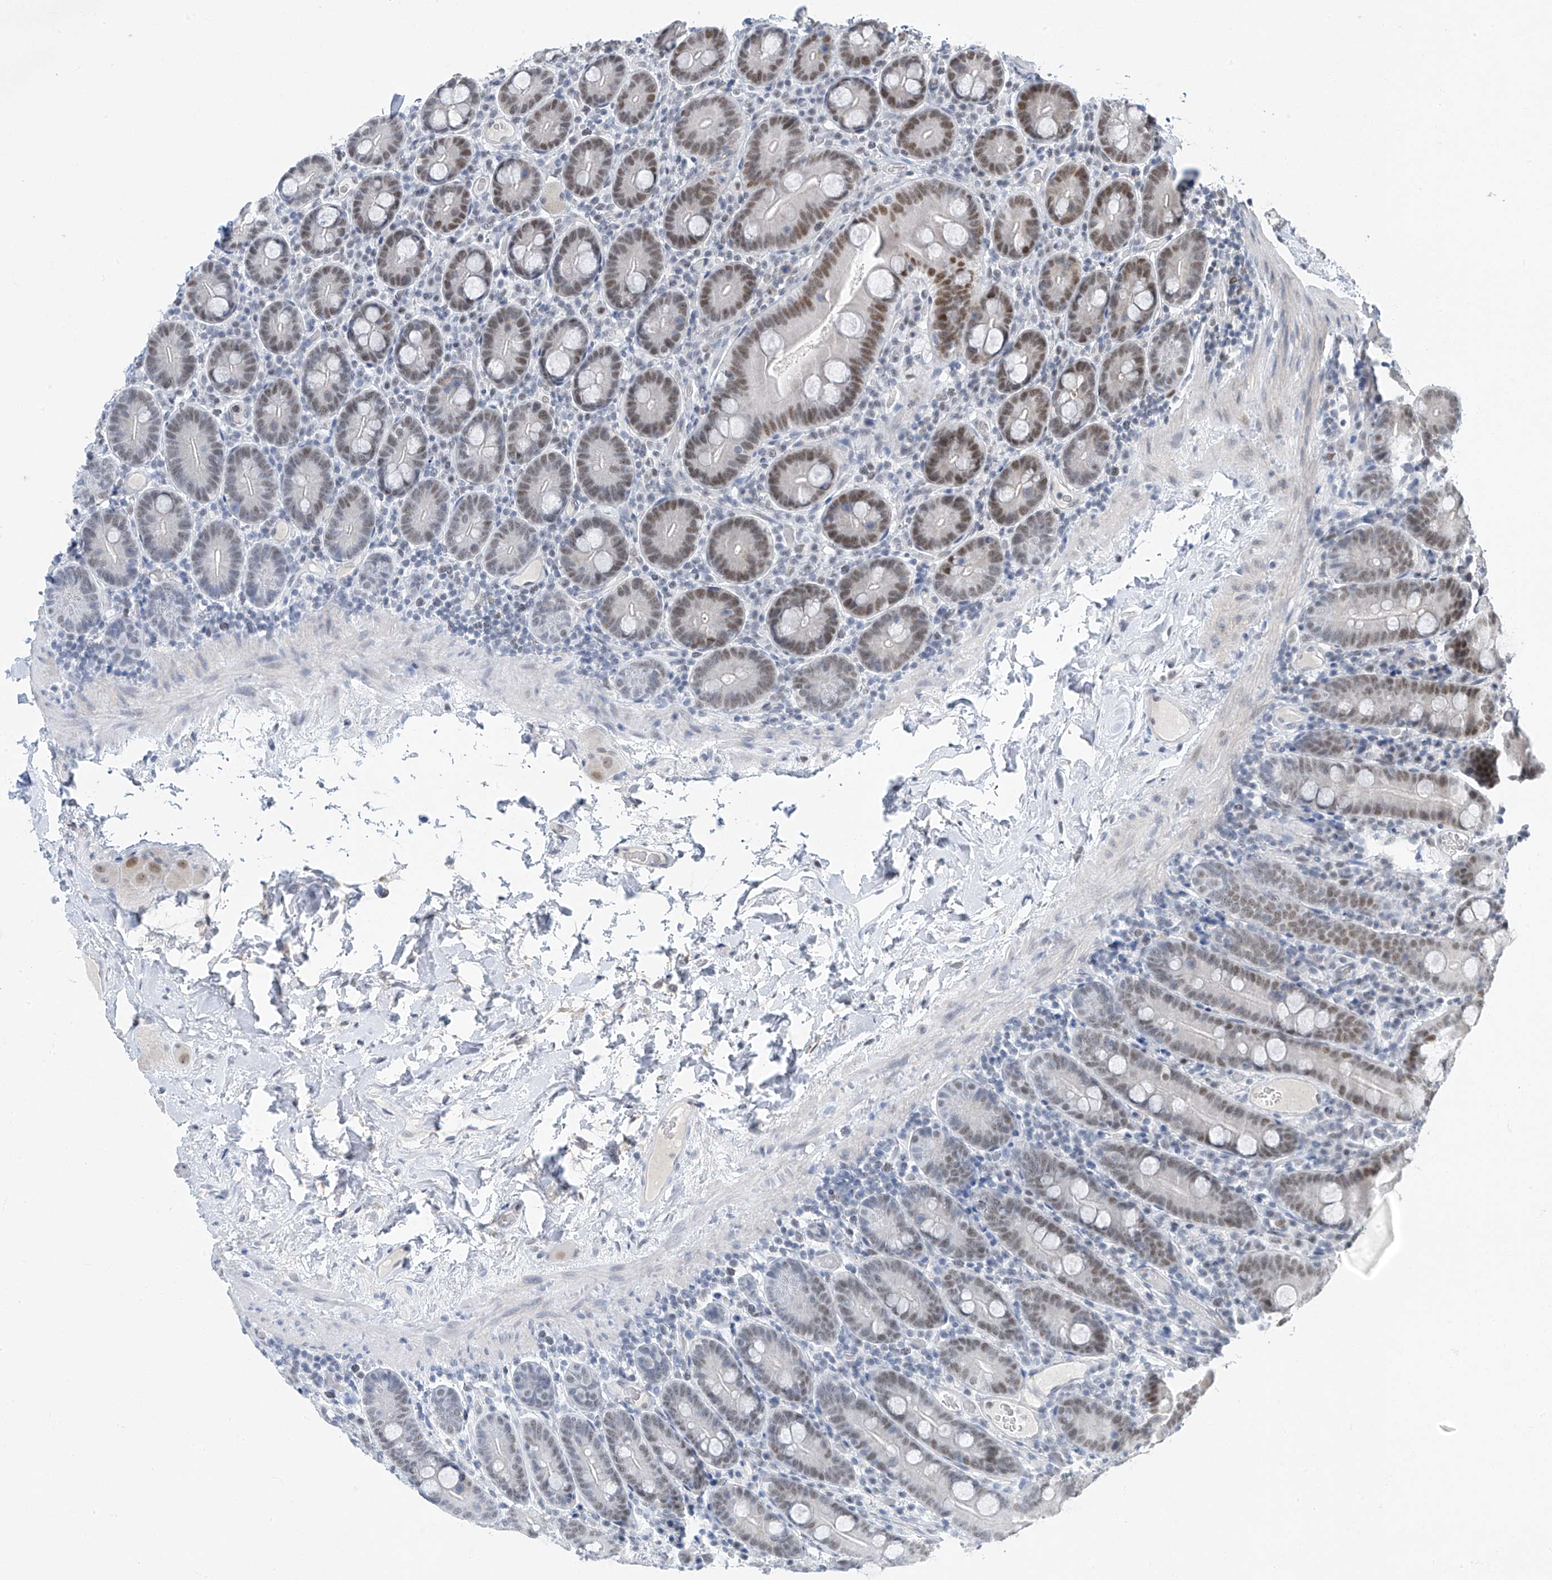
{"staining": {"intensity": "strong", "quantity": "<25%", "location": "nuclear"}, "tissue": "duodenum", "cell_type": "Glandular cells", "image_type": "normal", "snomed": [{"axis": "morphology", "description": "Normal tissue, NOS"}, {"axis": "topography", "description": "Duodenum"}], "caption": "Approximately <25% of glandular cells in benign human duodenum exhibit strong nuclear protein staining as visualized by brown immunohistochemical staining.", "gene": "TAF8", "patient": {"sex": "male", "age": 55}}